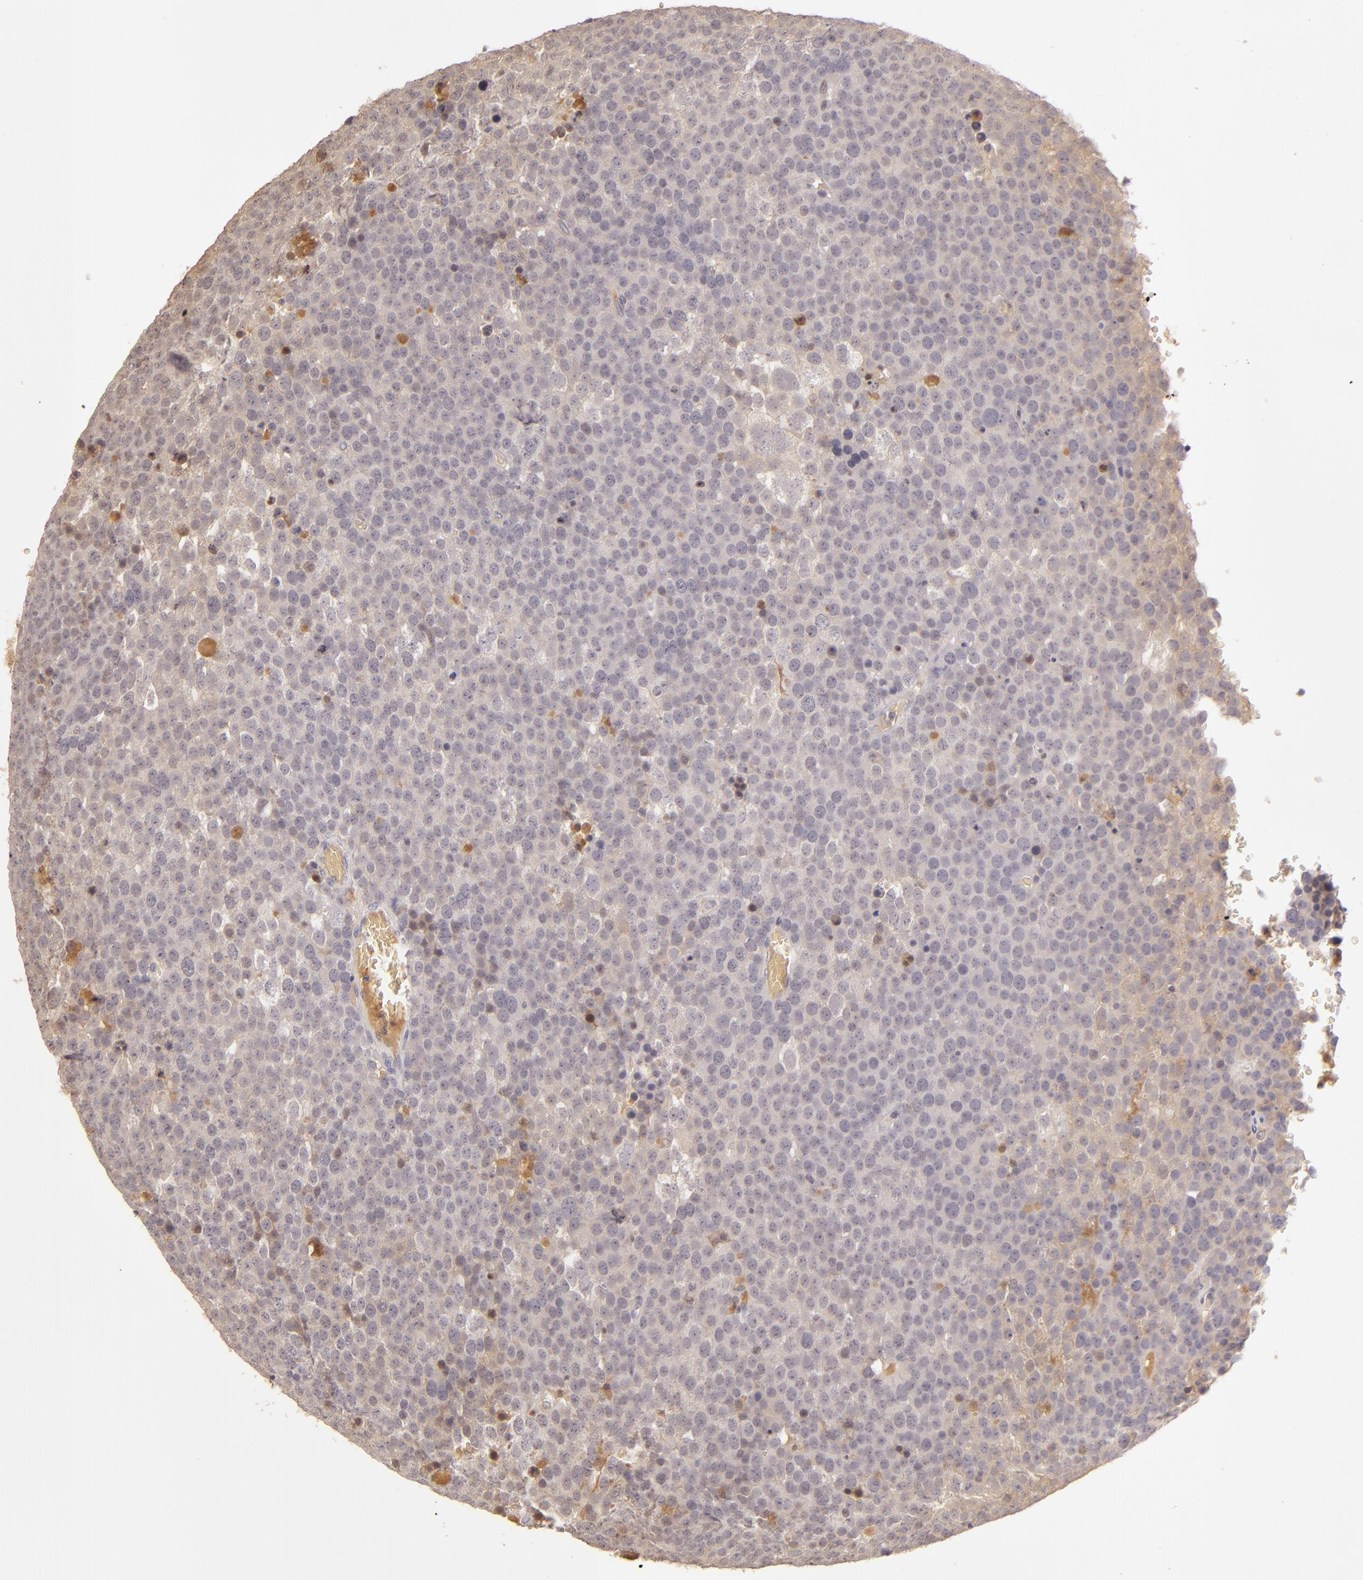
{"staining": {"intensity": "weak", "quantity": ">75%", "location": "cytoplasmic/membranous"}, "tissue": "testis cancer", "cell_type": "Tumor cells", "image_type": "cancer", "snomed": [{"axis": "morphology", "description": "Seminoma, NOS"}, {"axis": "topography", "description": "Testis"}], "caption": "The photomicrograph reveals staining of seminoma (testis), revealing weak cytoplasmic/membranous protein positivity (brown color) within tumor cells.", "gene": "LRG1", "patient": {"sex": "male", "age": 71}}